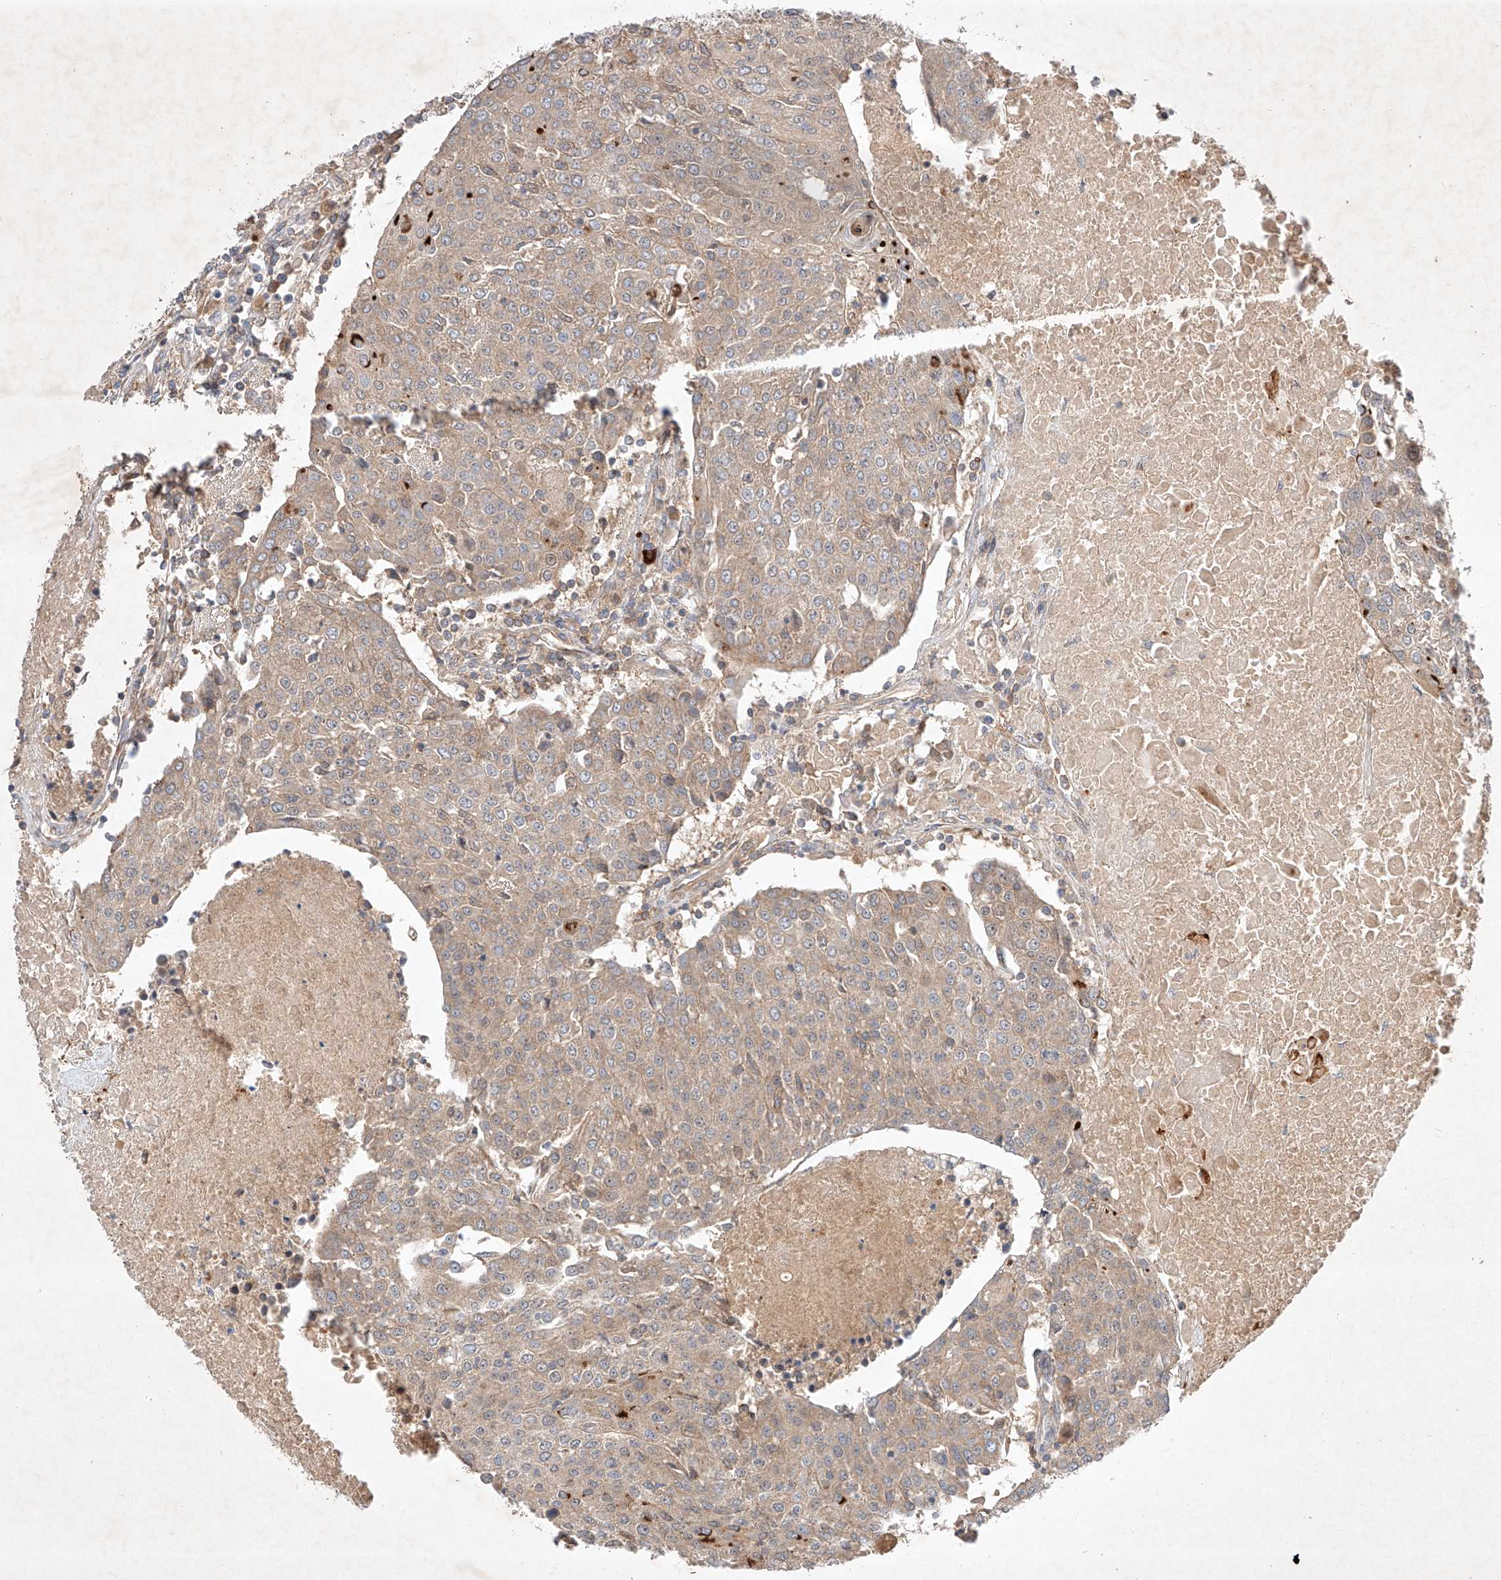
{"staining": {"intensity": "weak", "quantity": "25%-75%", "location": "cytoplasmic/membranous"}, "tissue": "urothelial cancer", "cell_type": "Tumor cells", "image_type": "cancer", "snomed": [{"axis": "morphology", "description": "Urothelial carcinoma, High grade"}, {"axis": "topography", "description": "Urinary bladder"}], "caption": "Weak cytoplasmic/membranous positivity for a protein is appreciated in about 25%-75% of tumor cells of urothelial cancer using IHC.", "gene": "ARHGAP33", "patient": {"sex": "female", "age": 85}}